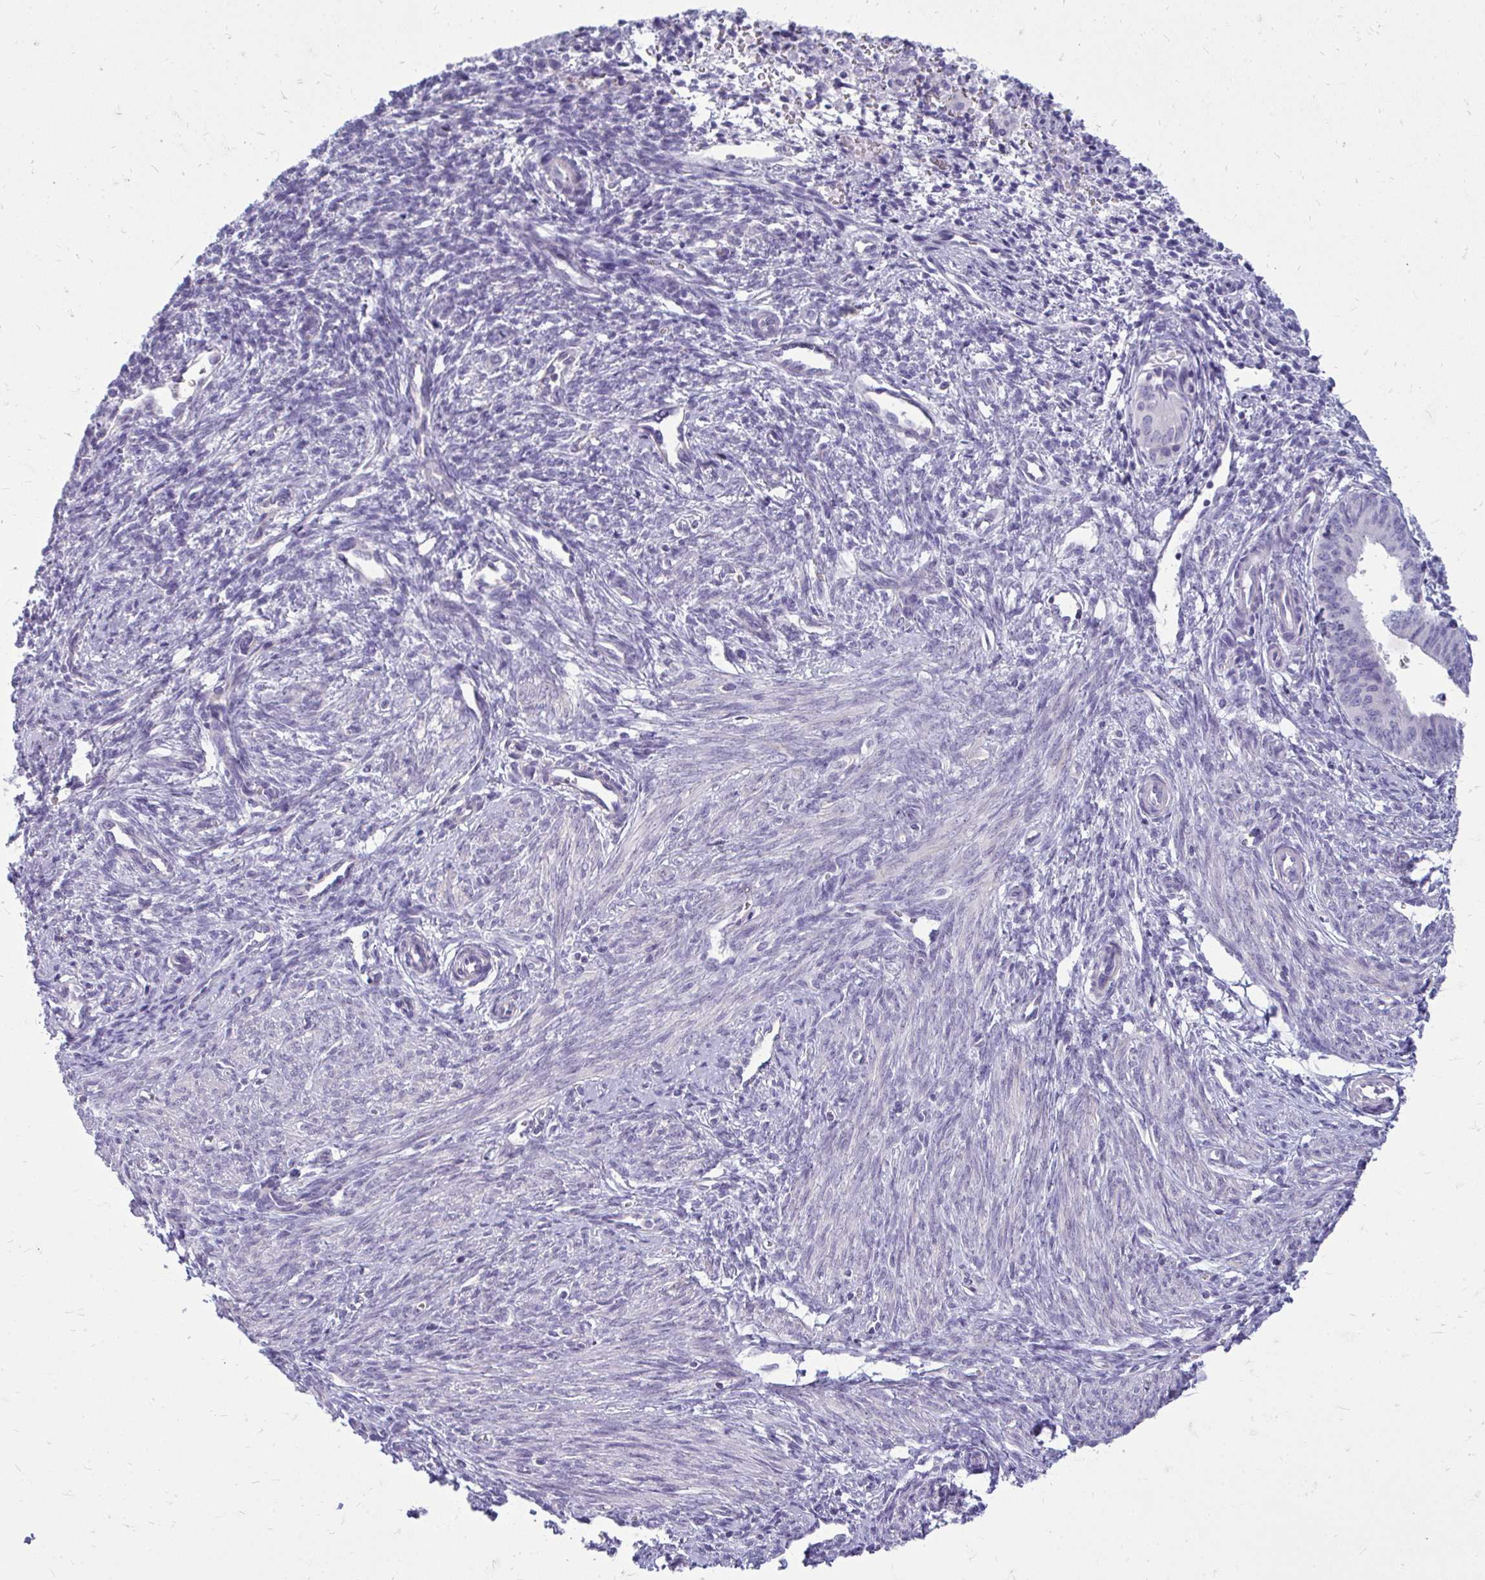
{"staining": {"intensity": "negative", "quantity": "none", "location": "none"}, "tissue": "endometrial cancer", "cell_type": "Tumor cells", "image_type": "cancer", "snomed": [{"axis": "morphology", "description": "Adenocarcinoma, NOS"}, {"axis": "topography", "description": "Endometrium"}], "caption": "Endometrial cancer (adenocarcinoma) was stained to show a protein in brown. There is no significant staining in tumor cells. The staining is performed using DAB (3,3'-diaminobenzidine) brown chromogen with nuclei counter-stained in using hematoxylin.", "gene": "FABP3", "patient": {"sex": "female", "age": 50}}